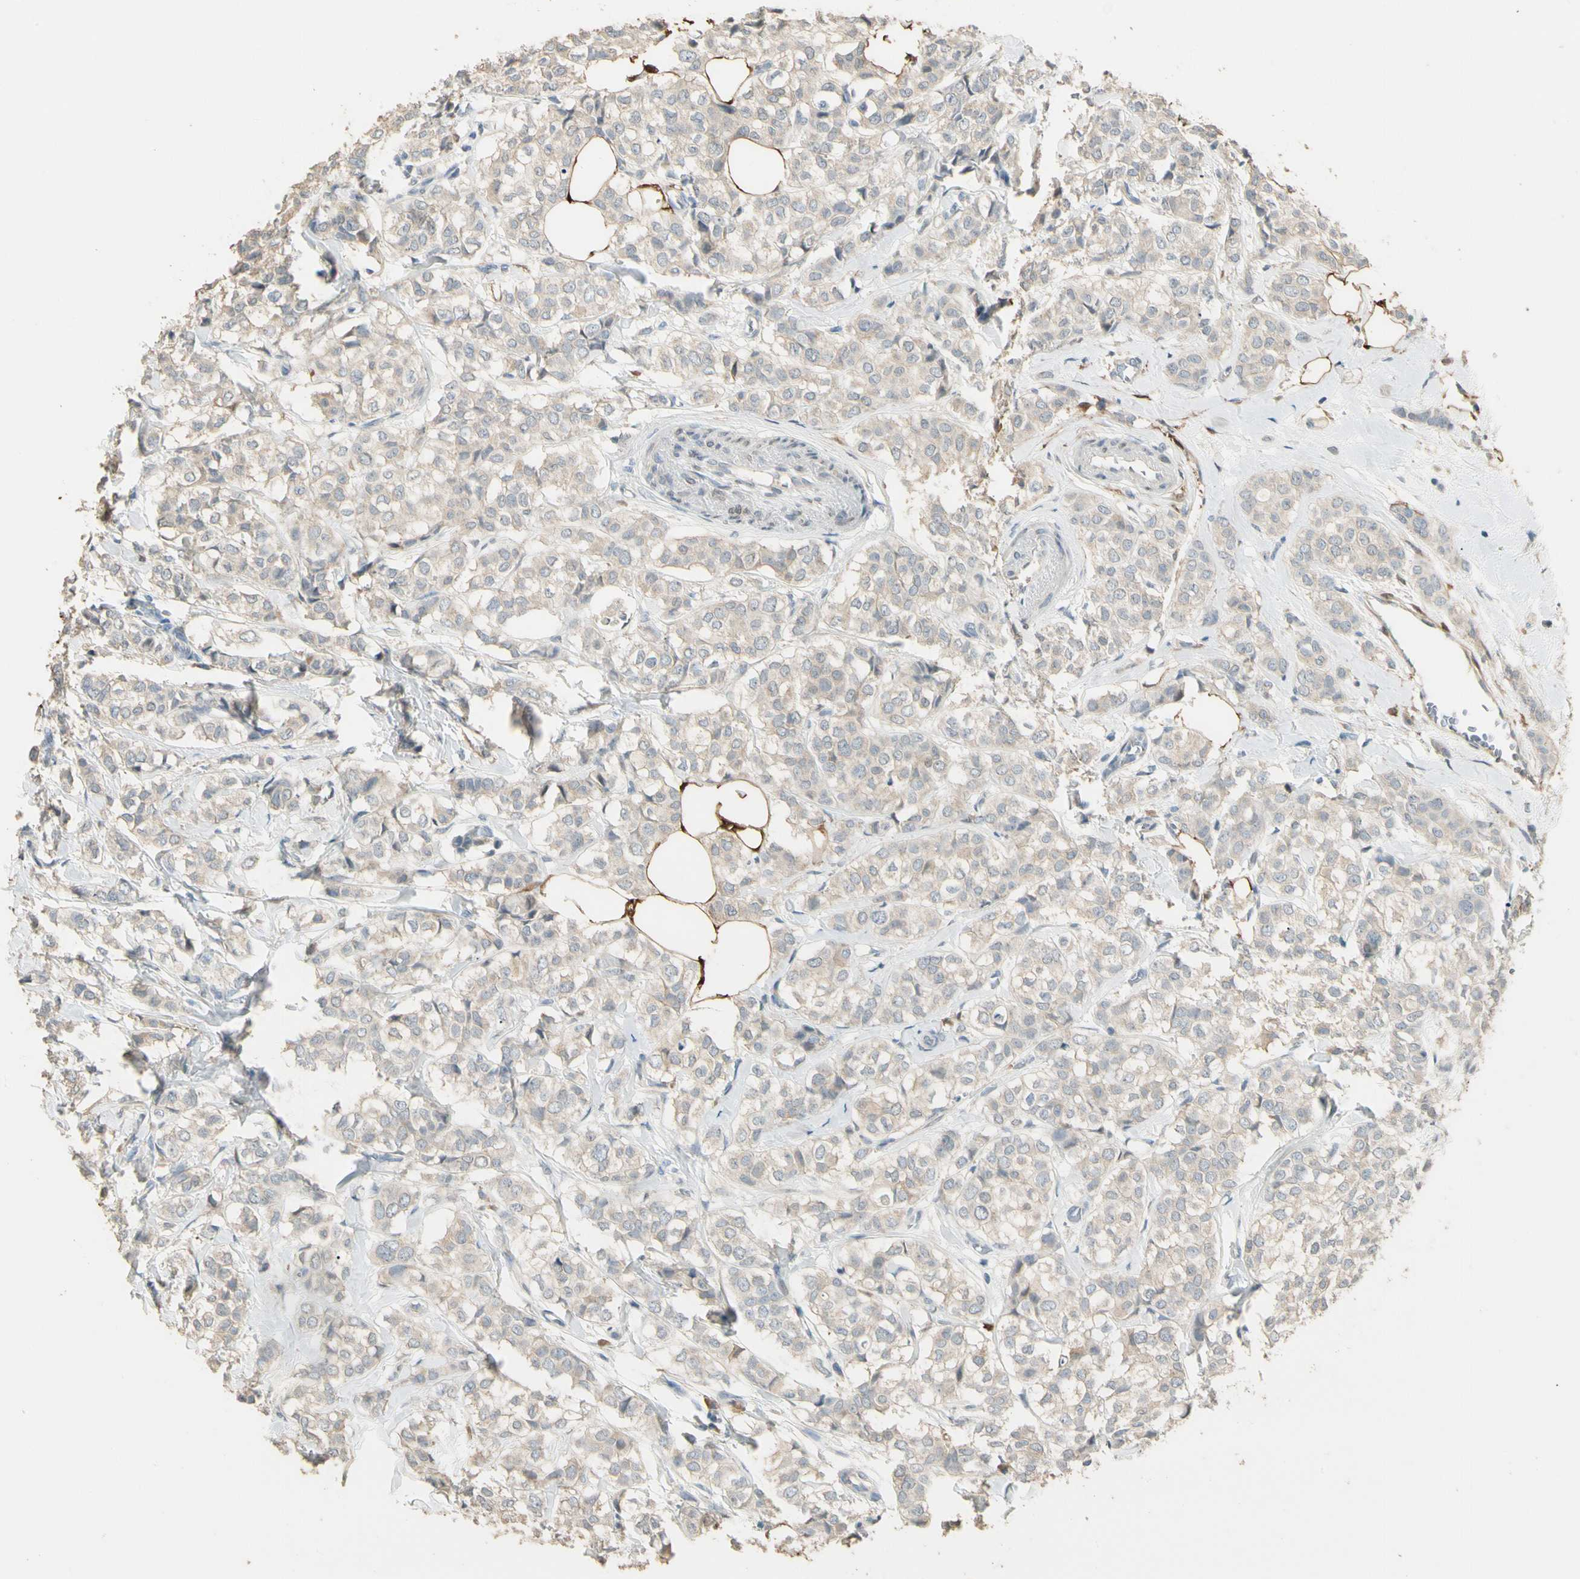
{"staining": {"intensity": "weak", "quantity": "25%-75%", "location": "cytoplasmic/membranous"}, "tissue": "breast cancer", "cell_type": "Tumor cells", "image_type": "cancer", "snomed": [{"axis": "morphology", "description": "Lobular carcinoma"}, {"axis": "topography", "description": "Breast"}], "caption": "IHC histopathology image of neoplastic tissue: human breast lobular carcinoma stained using immunohistochemistry (IHC) reveals low levels of weak protein expression localized specifically in the cytoplasmic/membranous of tumor cells, appearing as a cytoplasmic/membranous brown color.", "gene": "GNE", "patient": {"sex": "female", "age": 60}}